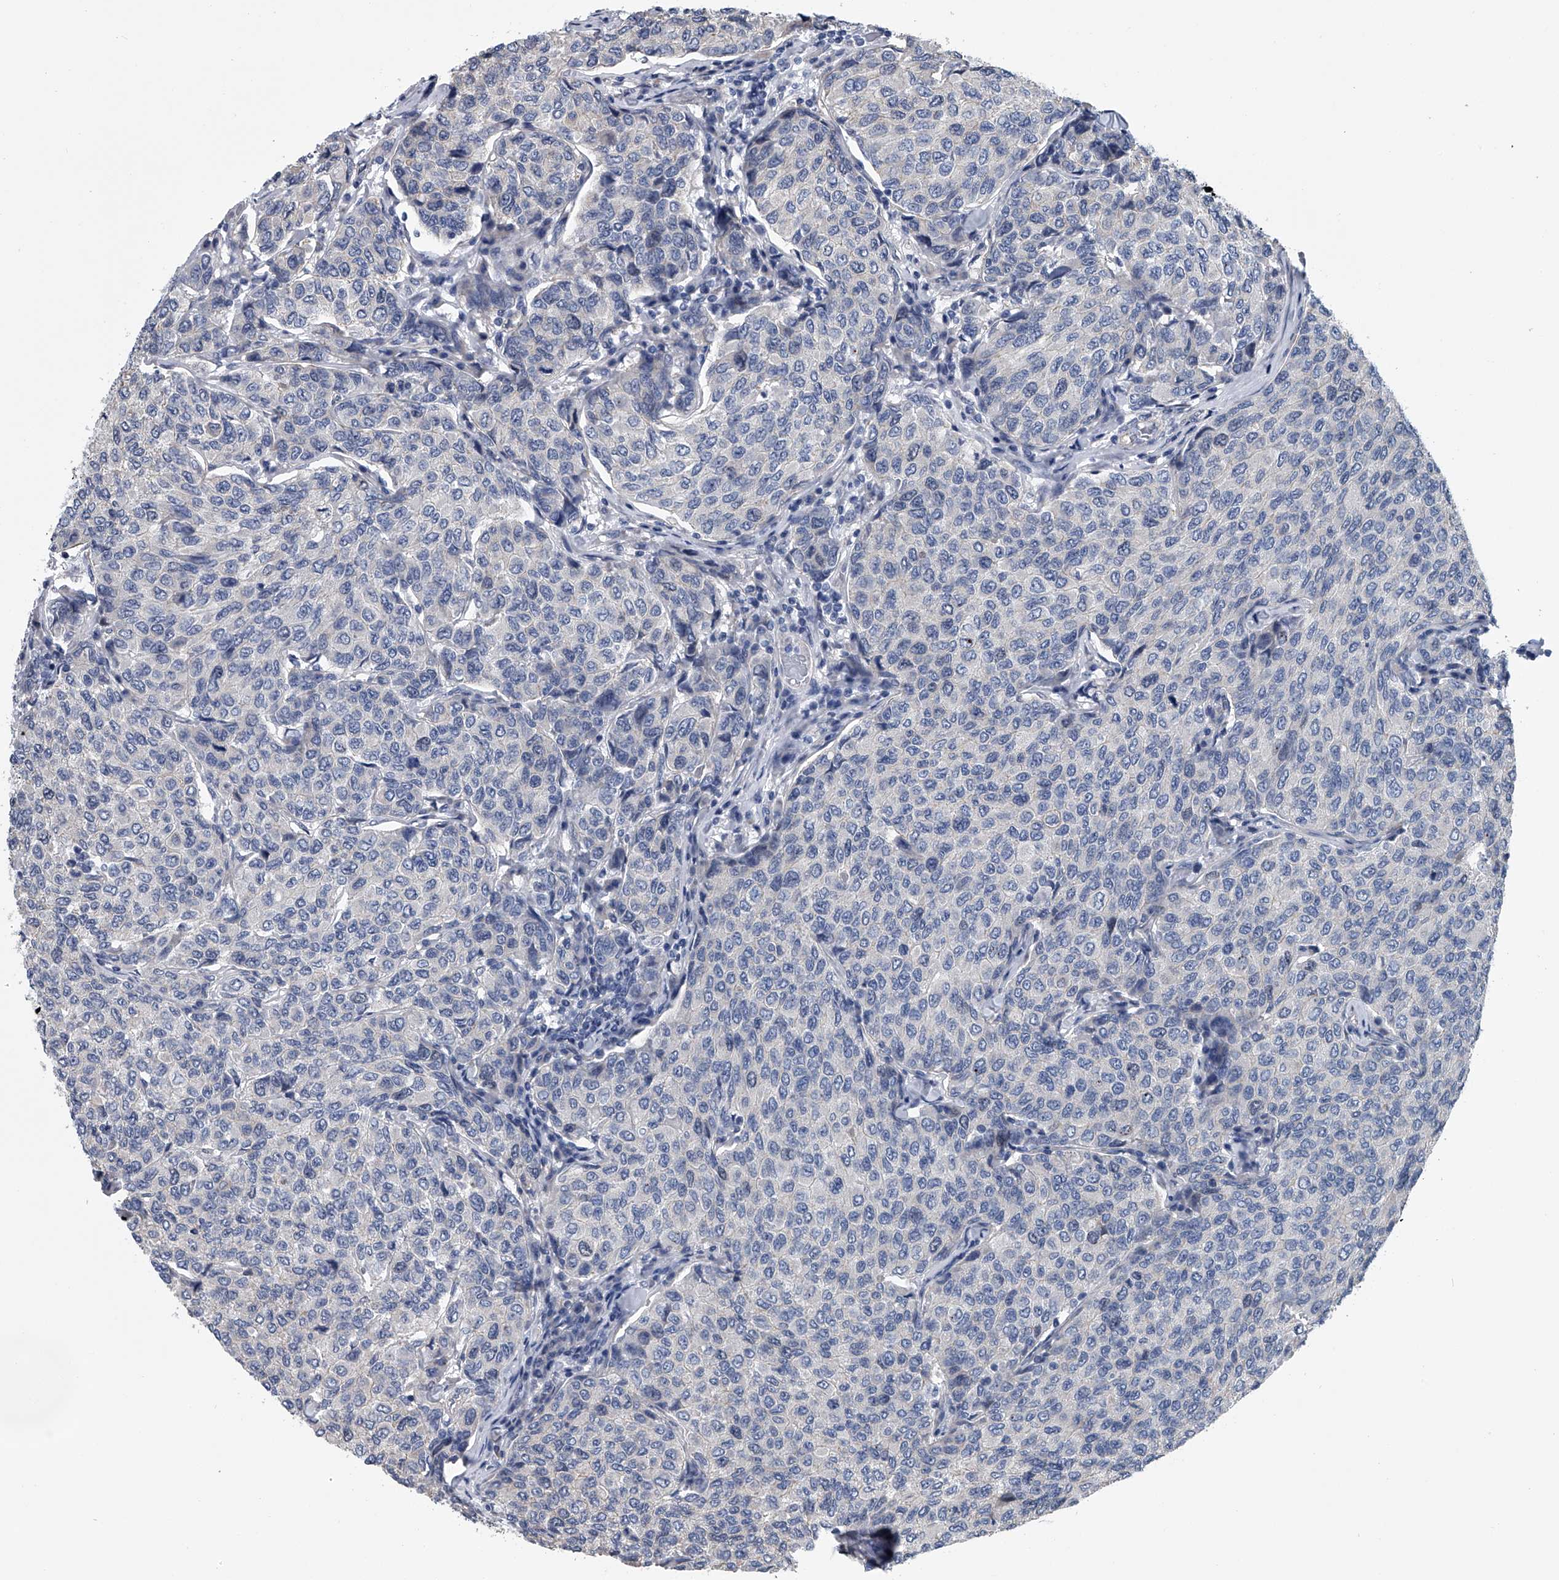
{"staining": {"intensity": "negative", "quantity": "none", "location": "none"}, "tissue": "breast cancer", "cell_type": "Tumor cells", "image_type": "cancer", "snomed": [{"axis": "morphology", "description": "Duct carcinoma"}, {"axis": "topography", "description": "Breast"}], "caption": "Tumor cells are negative for brown protein staining in invasive ductal carcinoma (breast).", "gene": "ABCG1", "patient": {"sex": "female", "age": 55}}